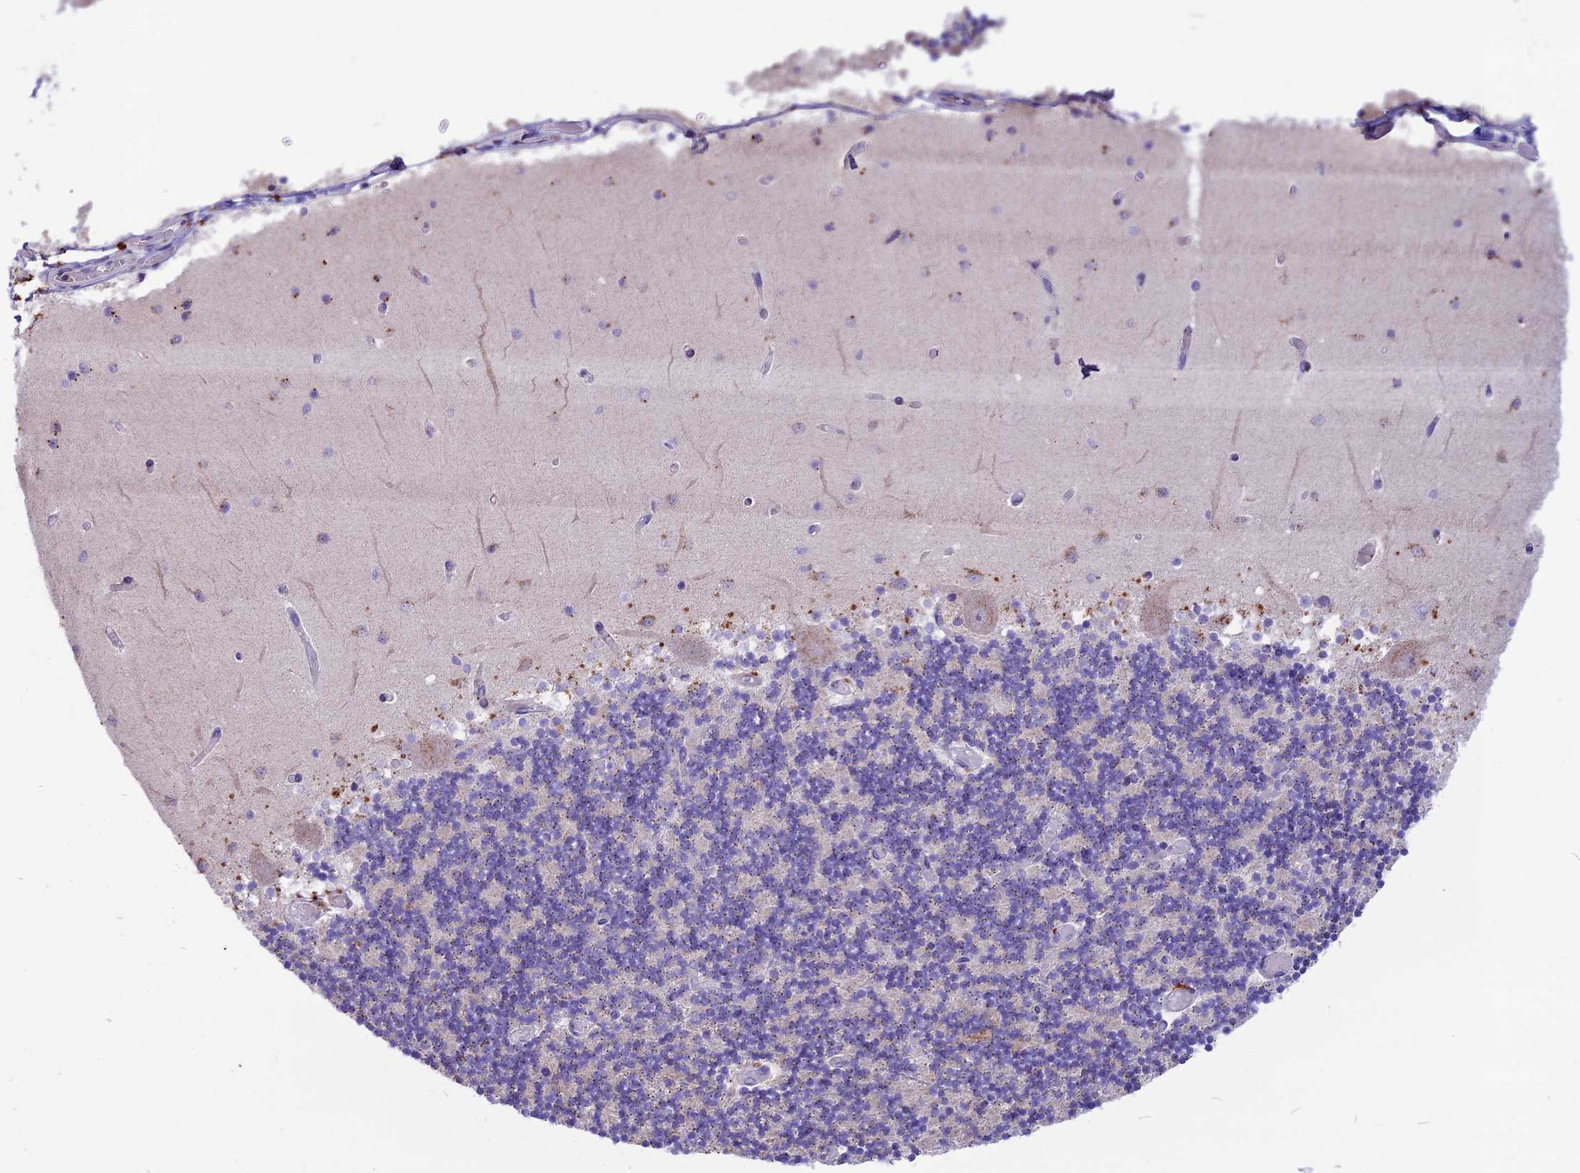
{"staining": {"intensity": "weak", "quantity": "<25%", "location": "cytoplasmic/membranous"}, "tissue": "cerebellum", "cell_type": "Cells in granular layer", "image_type": "normal", "snomed": [{"axis": "morphology", "description": "Normal tissue, NOS"}, {"axis": "topography", "description": "Cerebellum"}], "caption": "There is no significant staining in cells in granular layer of cerebellum.", "gene": "THRSP", "patient": {"sex": "female", "age": 28}}